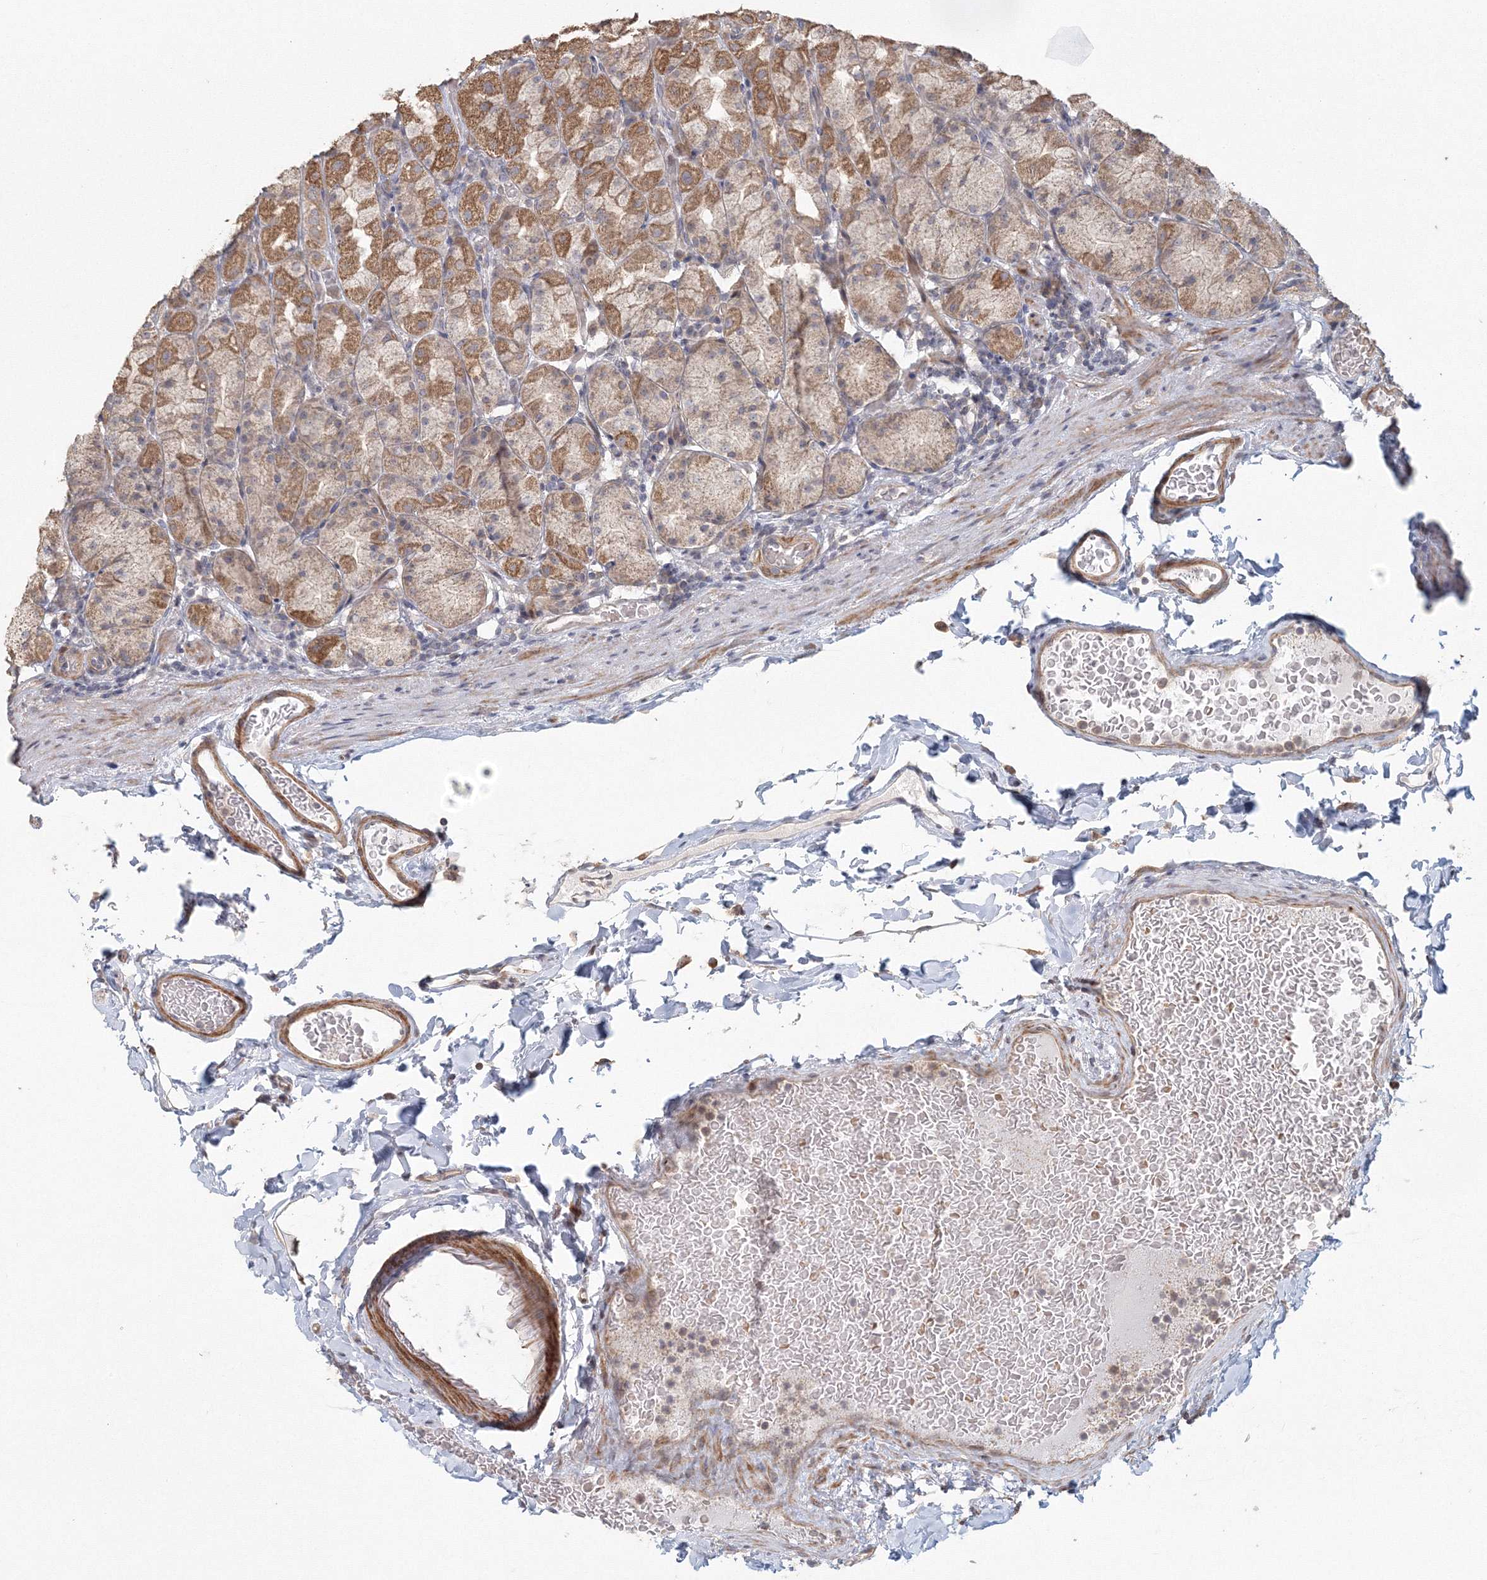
{"staining": {"intensity": "moderate", "quantity": "25%-75%", "location": "cytoplasmic/membranous"}, "tissue": "stomach", "cell_type": "Glandular cells", "image_type": "normal", "snomed": [{"axis": "morphology", "description": "Normal tissue, NOS"}, {"axis": "topography", "description": "Stomach, upper"}], "caption": "This micrograph displays immunohistochemistry staining of unremarkable stomach, with medium moderate cytoplasmic/membranous positivity in approximately 25%-75% of glandular cells.", "gene": "TACC2", "patient": {"sex": "male", "age": 68}}